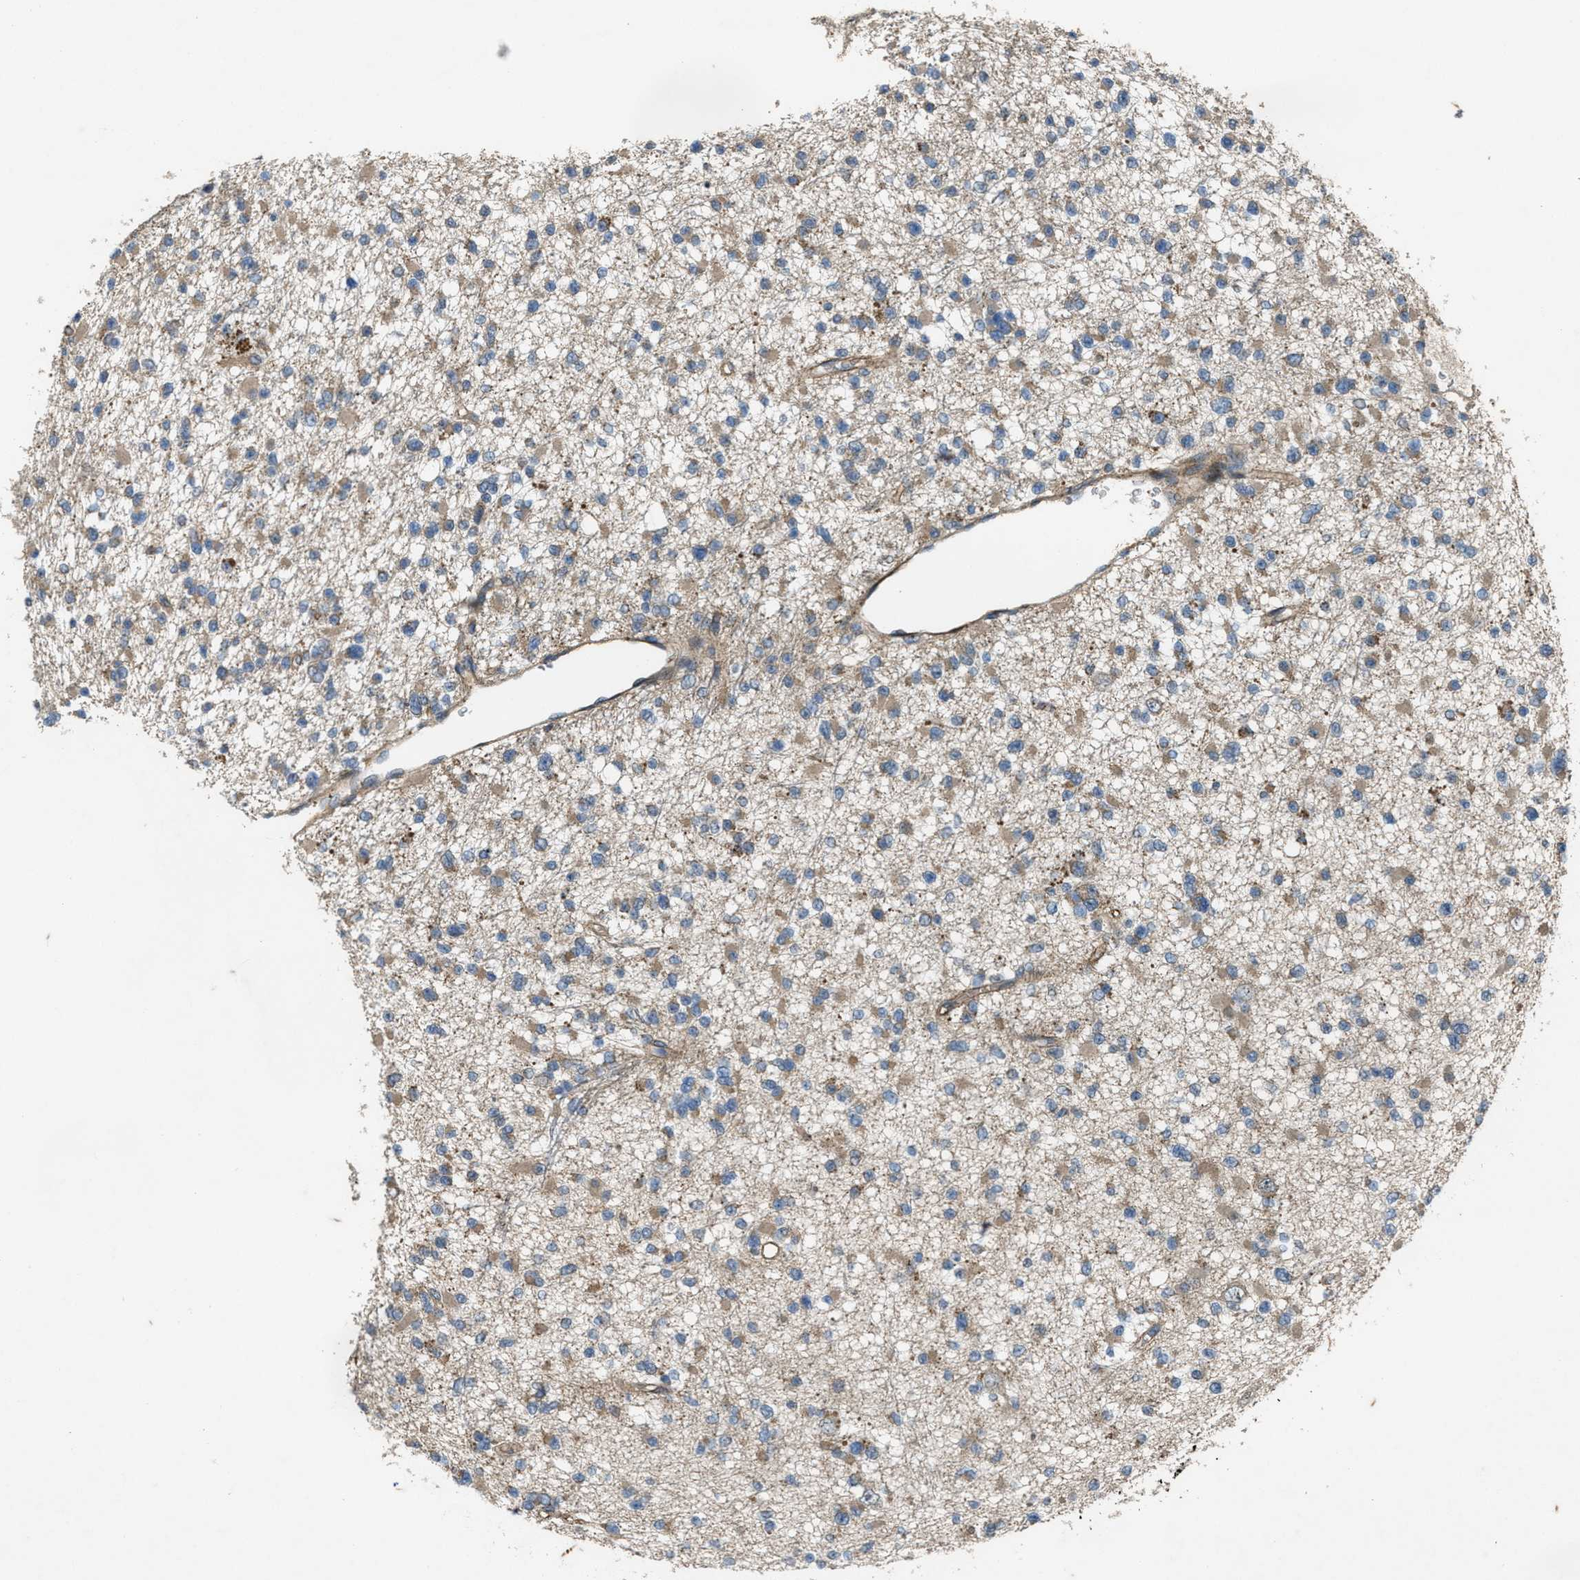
{"staining": {"intensity": "weak", "quantity": ">75%", "location": "cytoplasmic/membranous"}, "tissue": "glioma", "cell_type": "Tumor cells", "image_type": "cancer", "snomed": [{"axis": "morphology", "description": "Glioma, malignant, Low grade"}, {"axis": "topography", "description": "Brain"}], "caption": "Human glioma stained with a protein marker displays weak staining in tumor cells.", "gene": "LRRC72", "patient": {"sex": "female", "age": 22}}